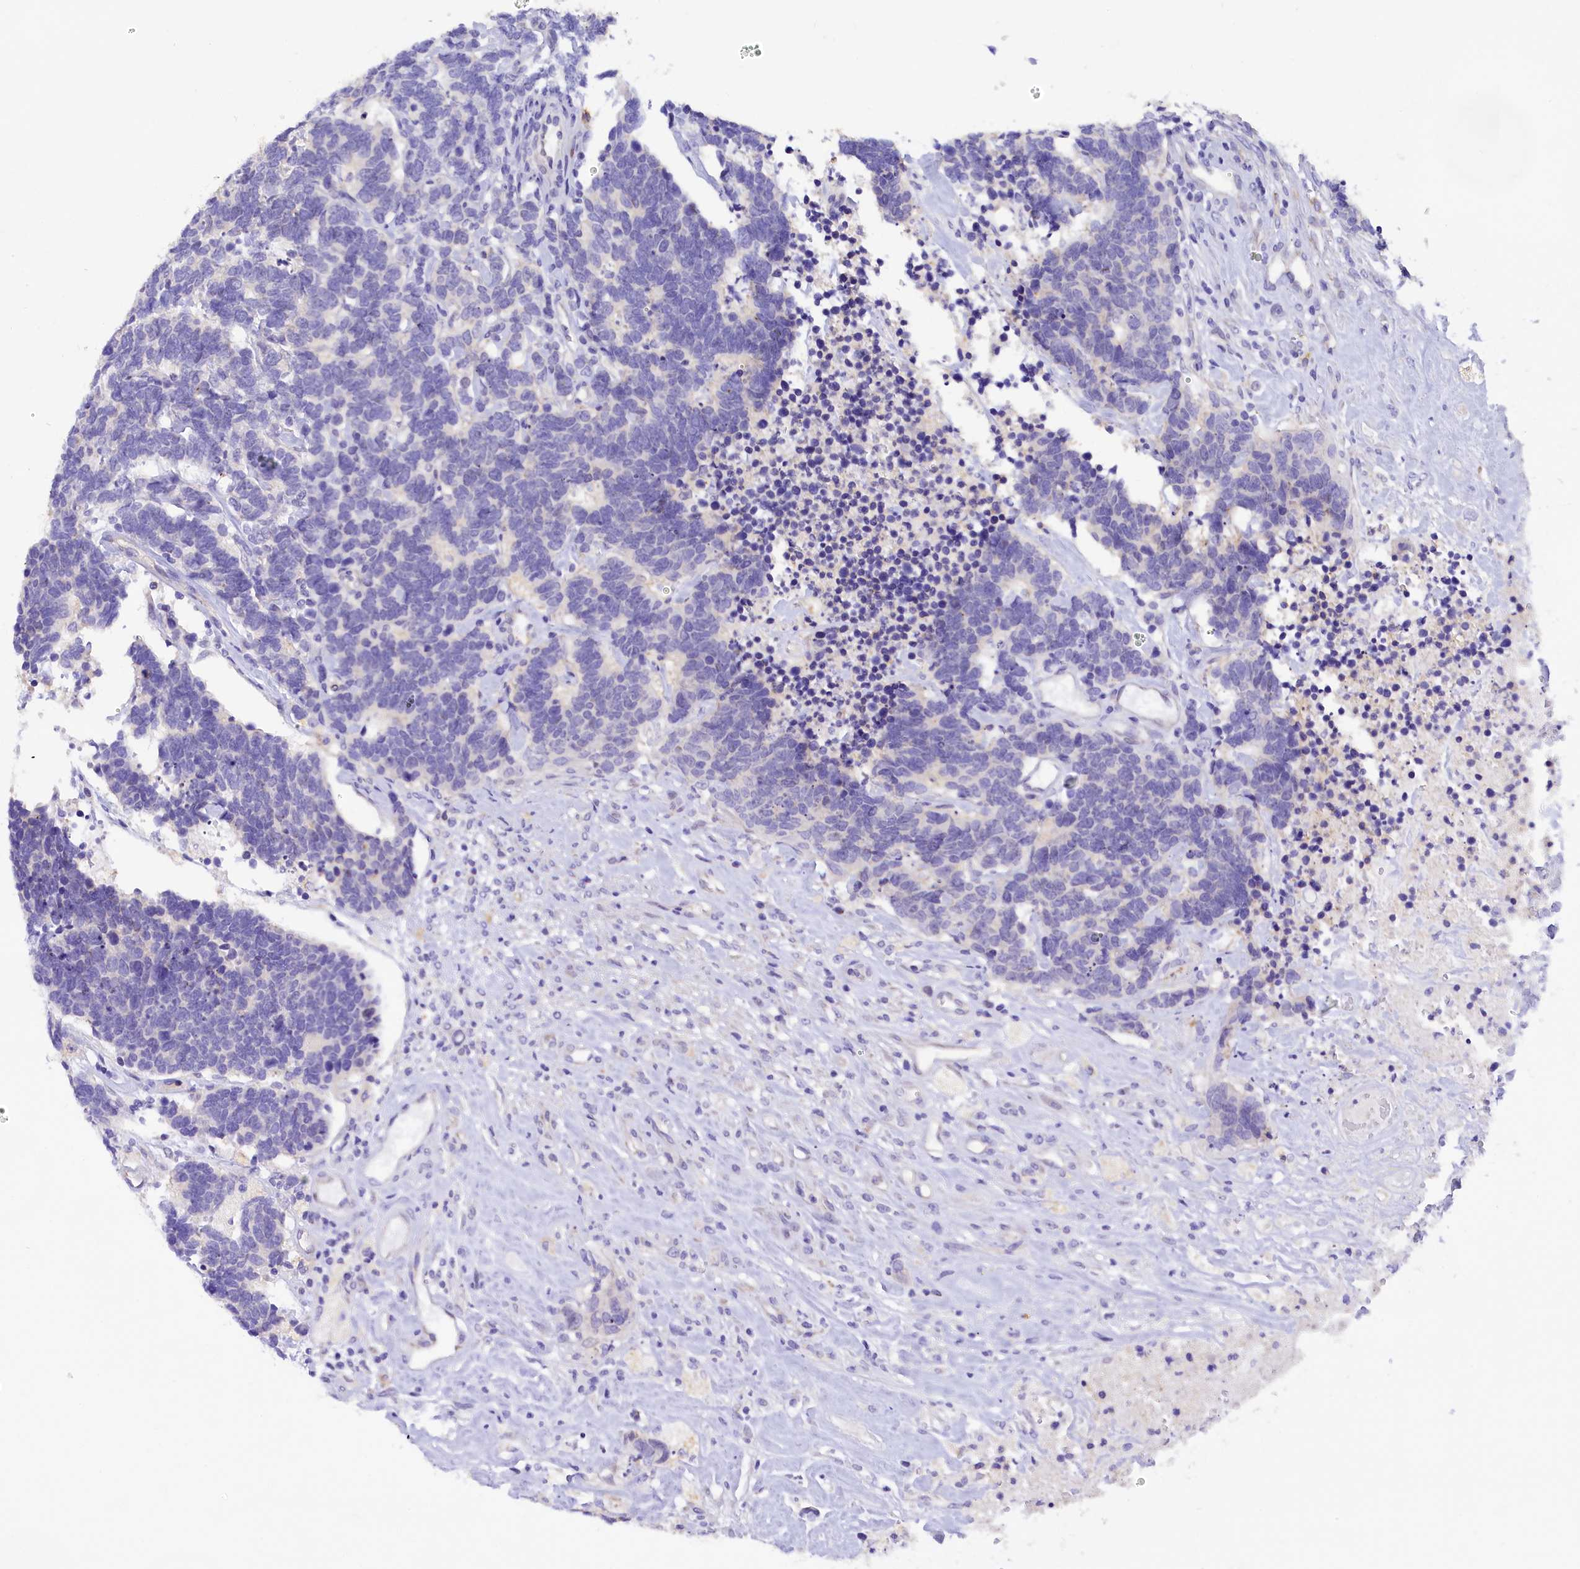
{"staining": {"intensity": "negative", "quantity": "none", "location": "none"}, "tissue": "carcinoid", "cell_type": "Tumor cells", "image_type": "cancer", "snomed": [{"axis": "morphology", "description": "Carcinoma, NOS"}, {"axis": "morphology", "description": "Carcinoid, malignant, NOS"}, {"axis": "topography", "description": "Urinary bladder"}], "caption": "Immunohistochemistry micrograph of carcinoma stained for a protein (brown), which demonstrates no positivity in tumor cells.", "gene": "COL6A5", "patient": {"sex": "male", "age": 57}}